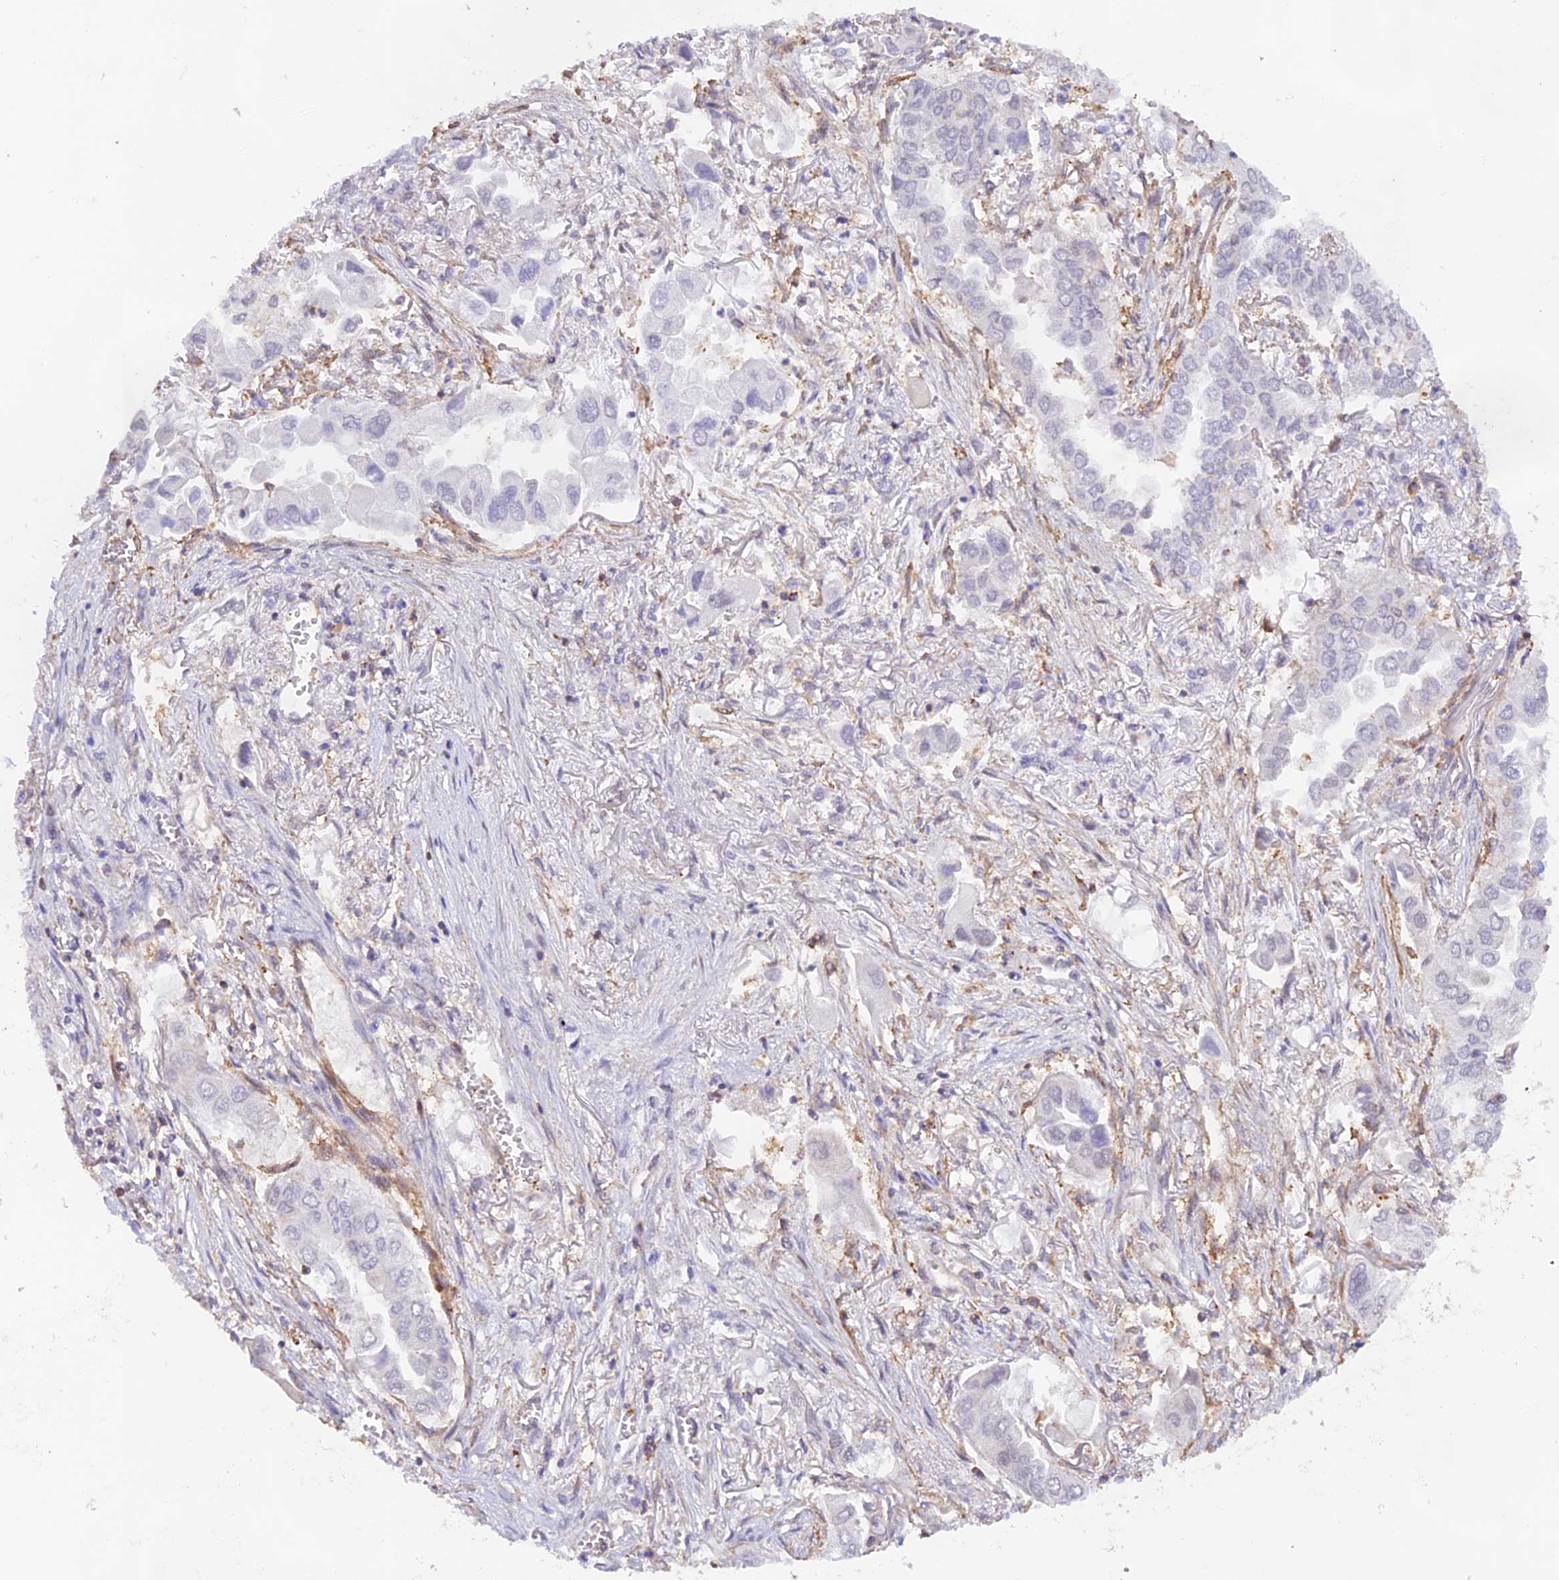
{"staining": {"intensity": "negative", "quantity": "none", "location": "none"}, "tissue": "lung cancer", "cell_type": "Tumor cells", "image_type": "cancer", "snomed": [{"axis": "morphology", "description": "Adenocarcinoma, NOS"}, {"axis": "topography", "description": "Lung"}], "caption": "Immunohistochemistry image of adenocarcinoma (lung) stained for a protein (brown), which exhibits no staining in tumor cells.", "gene": "DENND1C", "patient": {"sex": "female", "age": 76}}